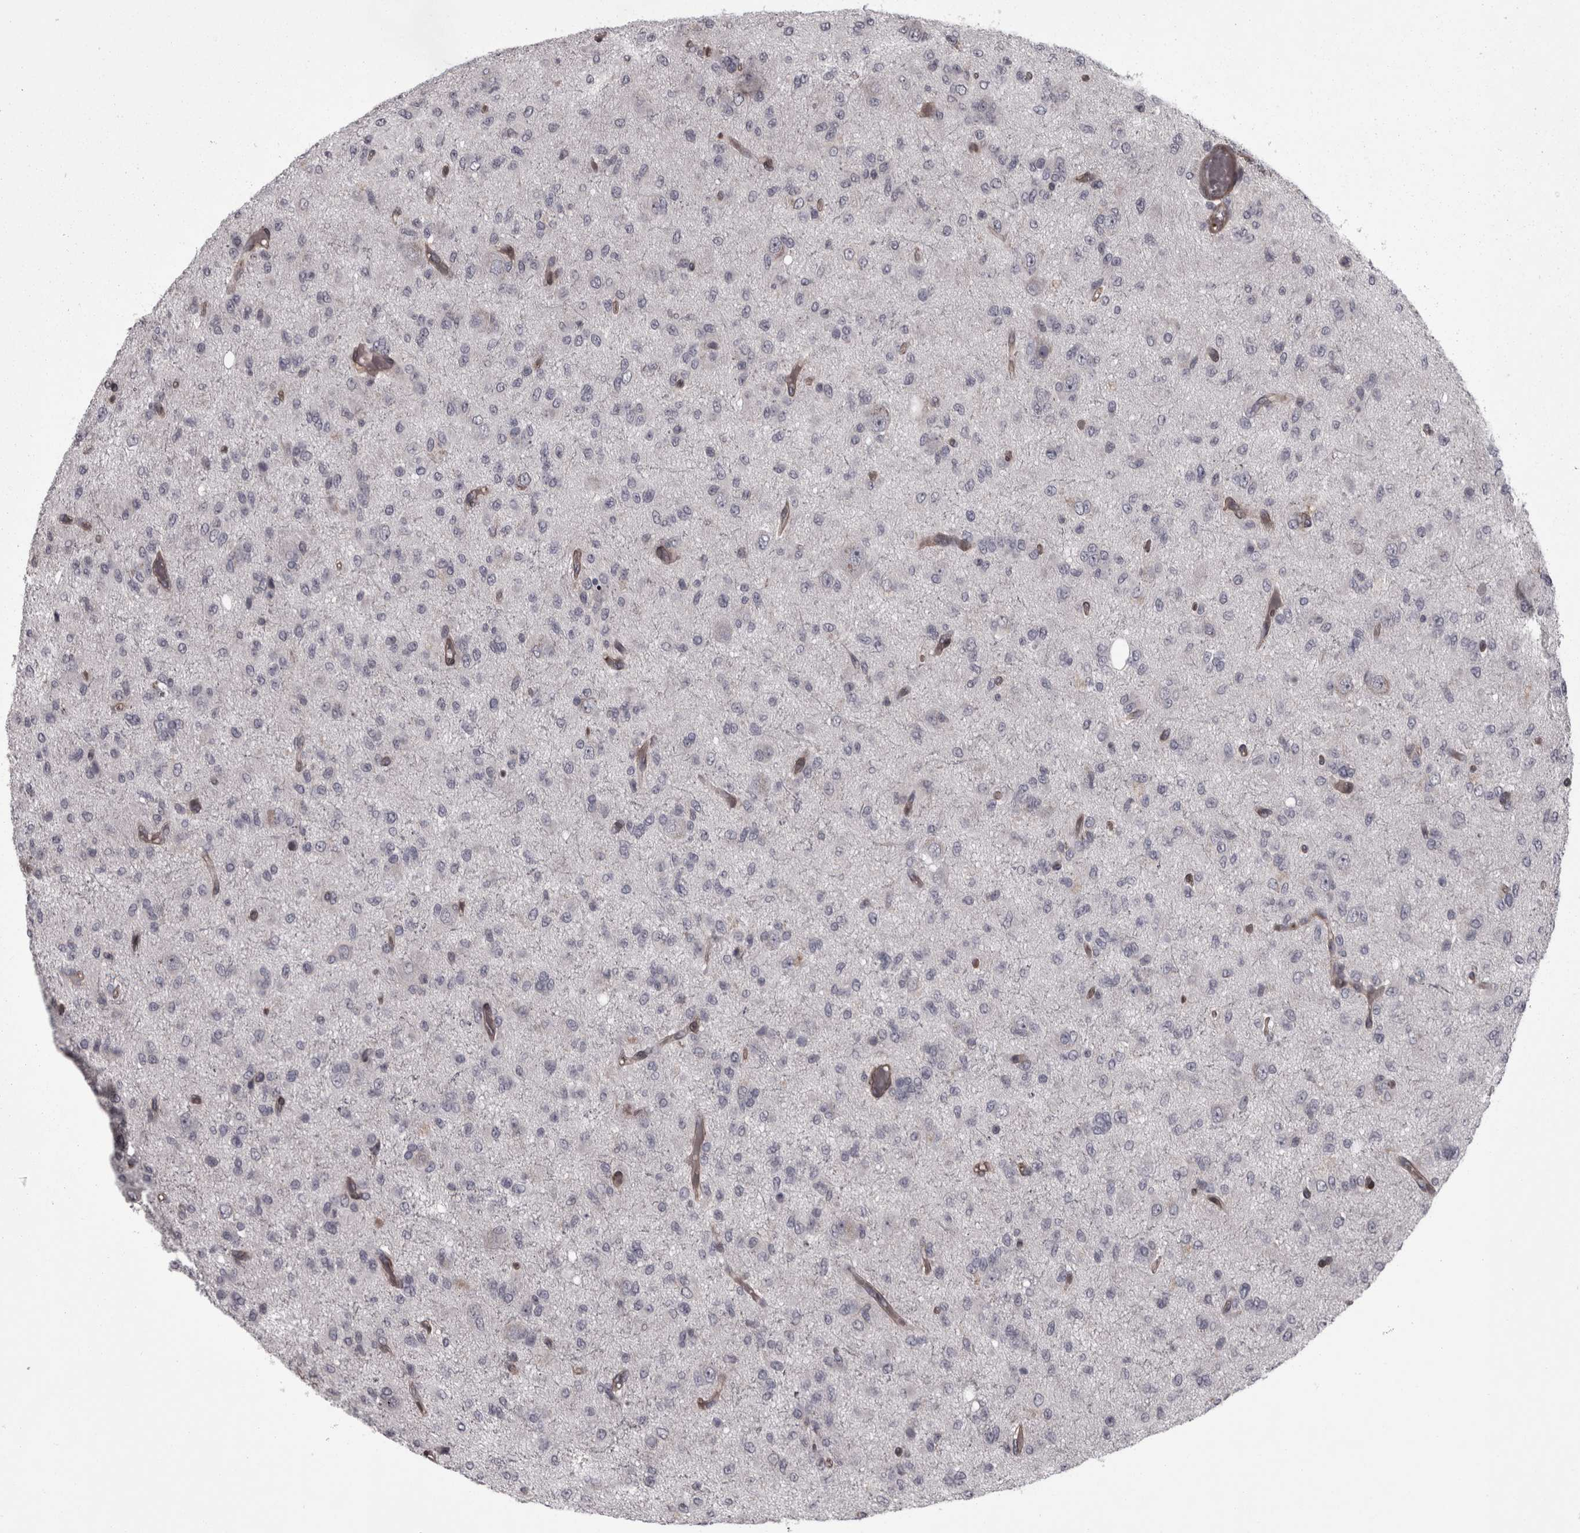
{"staining": {"intensity": "negative", "quantity": "none", "location": "none"}, "tissue": "glioma", "cell_type": "Tumor cells", "image_type": "cancer", "snomed": [{"axis": "morphology", "description": "Glioma, malignant, High grade"}, {"axis": "topography", "description": "Brain"}], "caption": "Tumor cells are negative for brown protein staining in glioma.", "gene": "RSU1", "patient": {"sex": "female", "age": 59}}